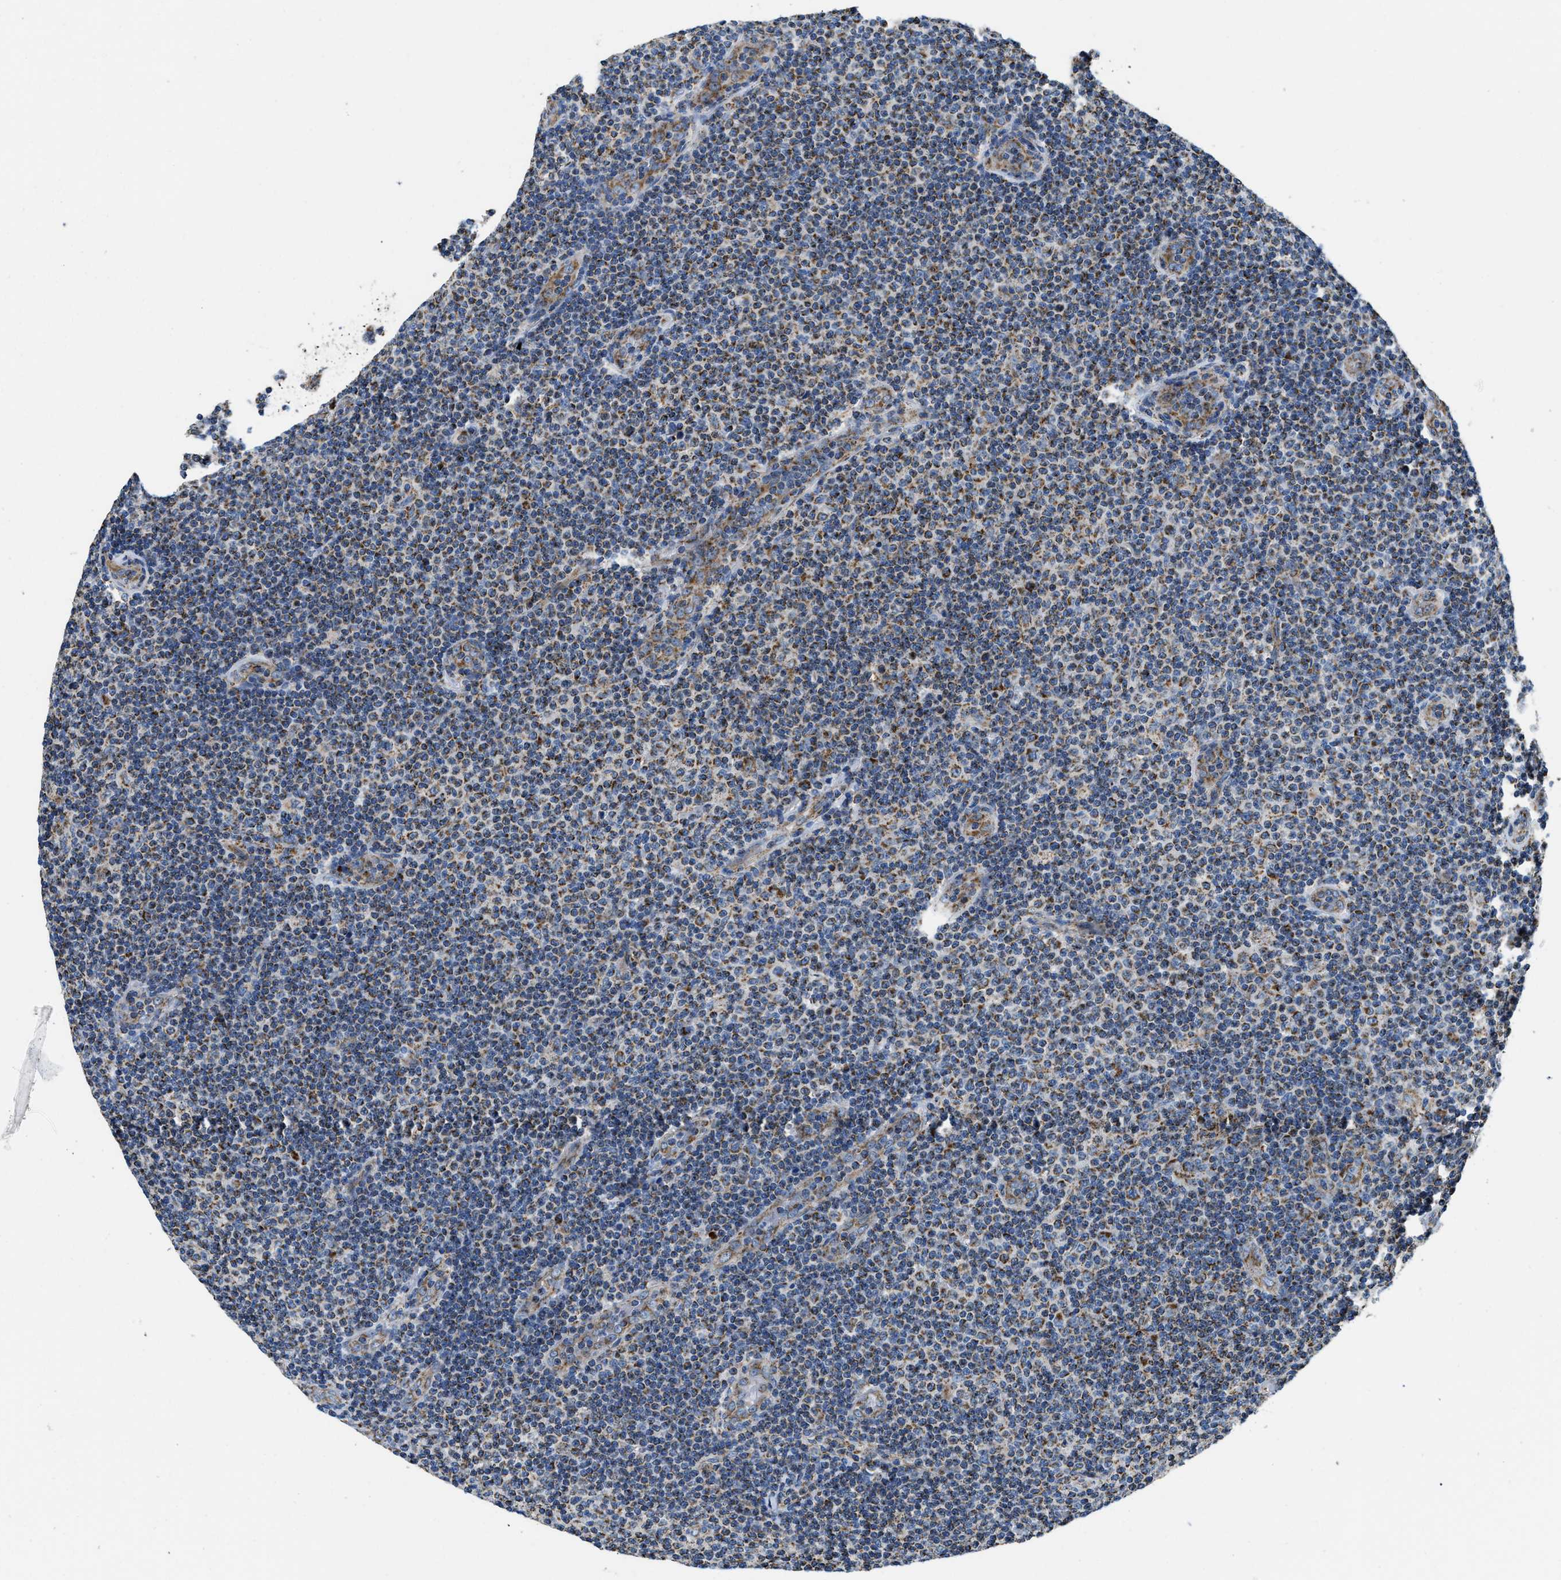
{"staining": {"intensity": "strong", "quantity": "25%-75%", "location": "cytoplasmic/membranous"}, "tissue": "lymphoma", "cell_type": "Tumor cells", "image_type": "cancer", "snomed": [{"axis": "morphology", "description": "Malignant lymphoma, non-Hodgkin's type, Low grade"}, {"axis": "topography", "description": "Lymph node"}], "caption": "IHC micrograph of neoplastic tissue: malignant lymphoma, non-Hodgkin's type (low-grade) stained using IHC shows high levels of strong protein expression localized specifically in the cytoplasmic/membranous of tumor cells, appearing as a cytoplasmic/membranous brown color.", "gene": "STK33", "patient": {"sex": "male", "age": 83}}